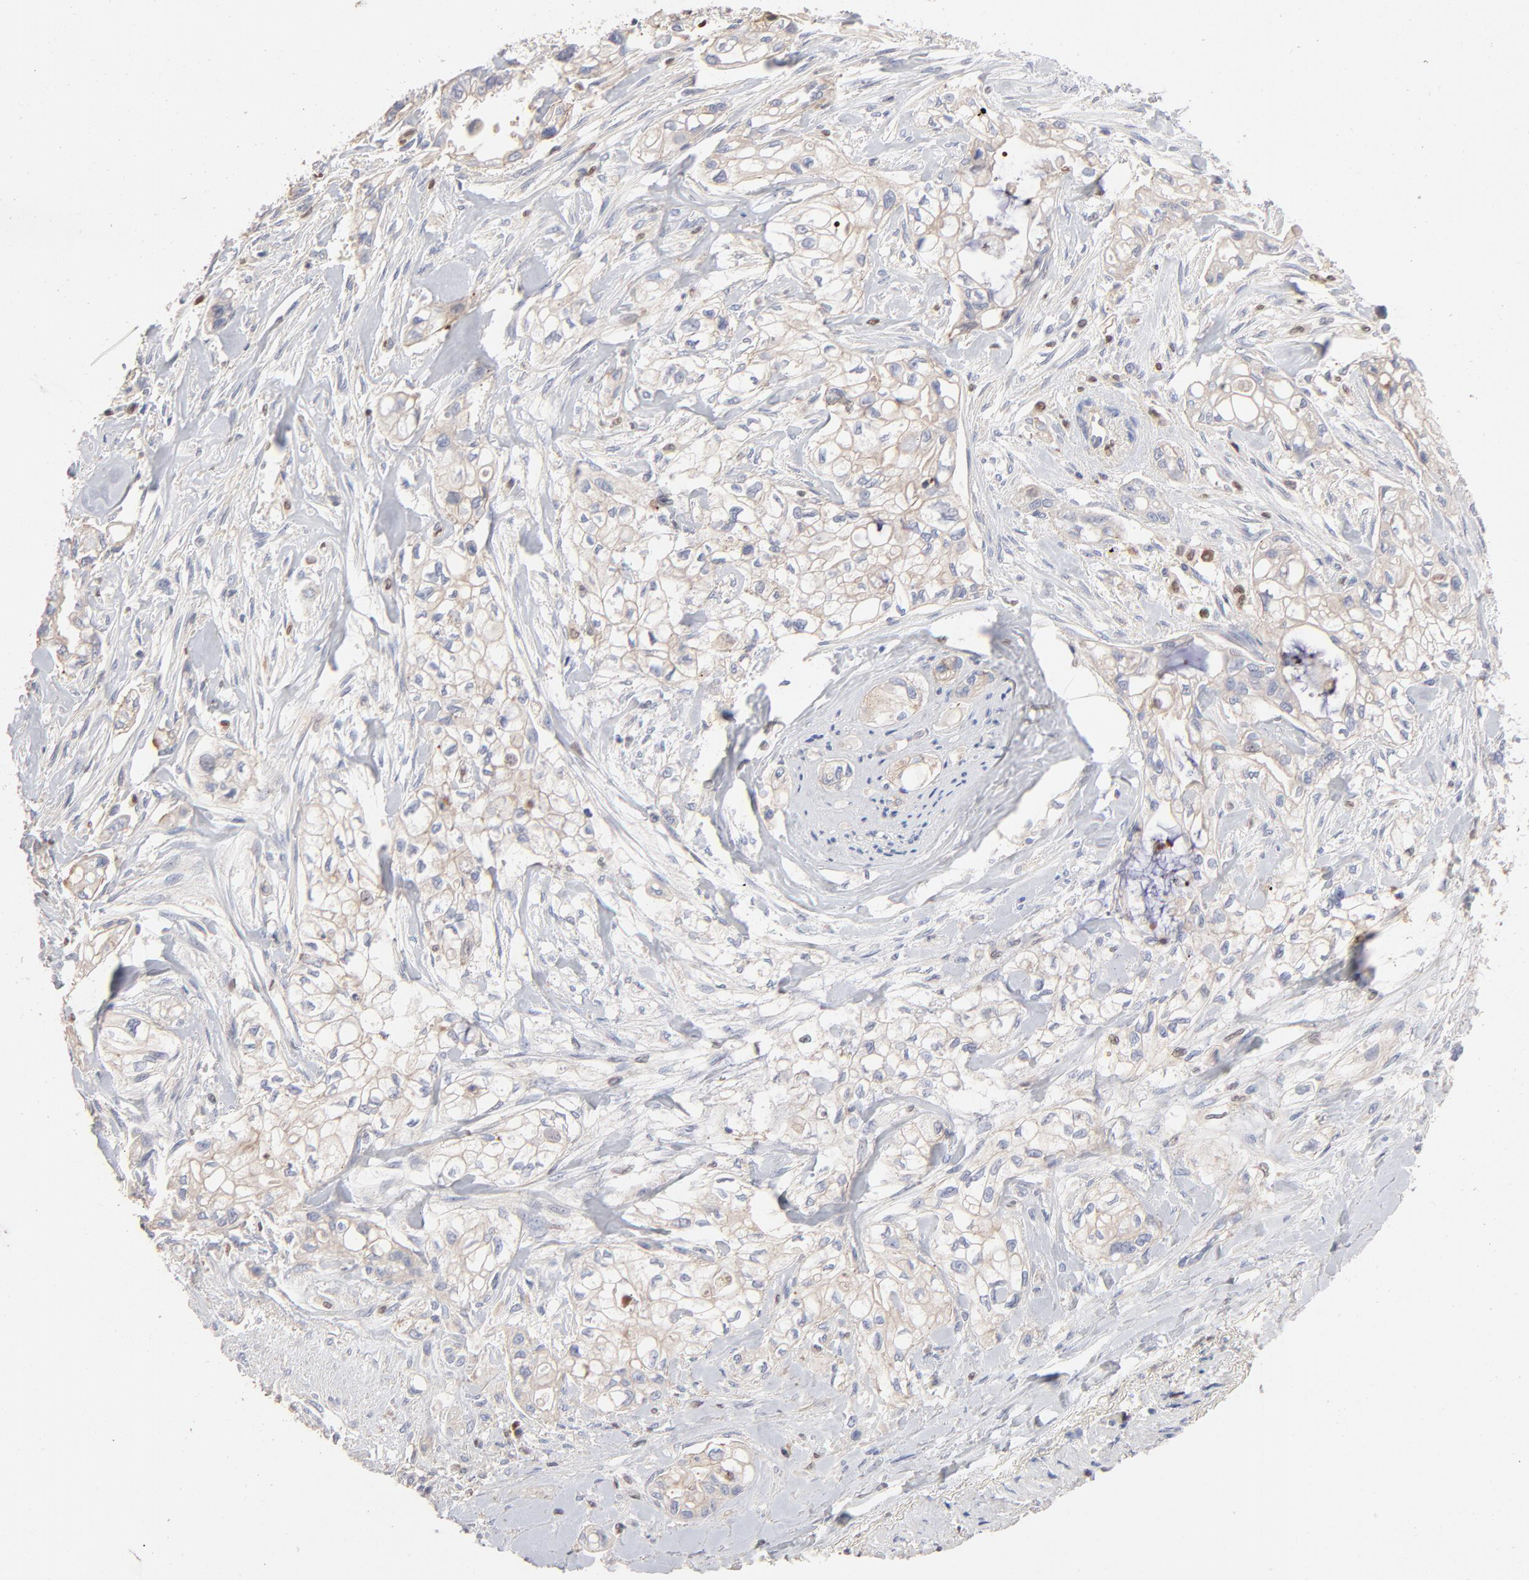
{"staining": {"intensity": "negative", "quantity": "none", "location": "none"}, "tissue": "pancreatic cancer", "cell_type": "Tumor cells", "image_type": "cancer", "snomed": [{"axis": "morphology", "description": "Normal tissue, NOS"}, {"axis": "topography", "description": "Pancreas"}], "caption": "A photomicrograph of pancreatic cancer stained for a protein reveals no brown staining in tumor cells.", "gene": "ARHGEF6", "patient": {"sex": "male", "age": 42}}